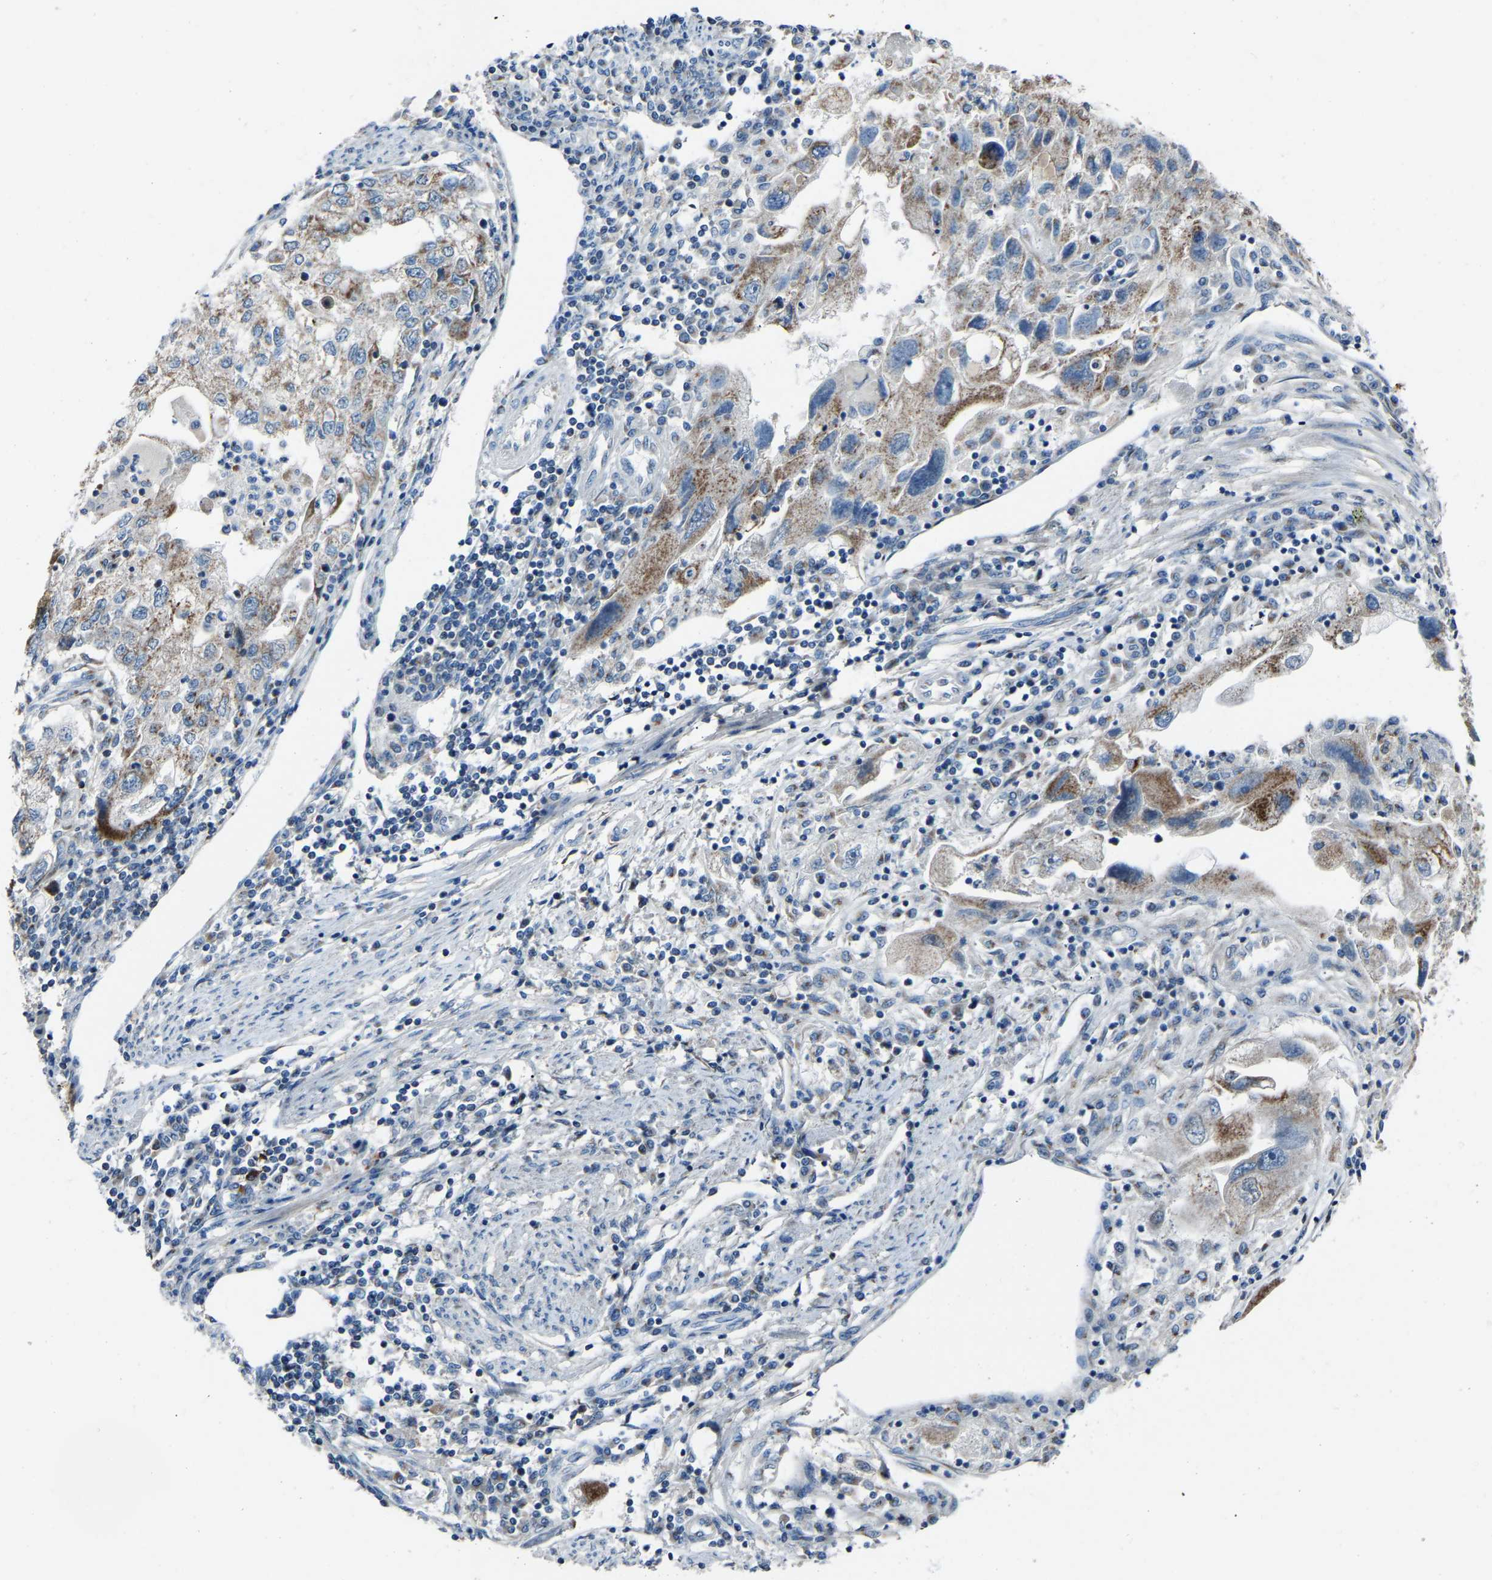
{"staining": {"intensity": "moderate", "quantity": ">75%", "location": "cytoplasmic/membranous"}, "tissue": "endometrial cancer", "cell_type": "Tumor cells", "image_type": "cancer", "snomed": [{"axis": "morphology", "description": "Adenocarcinoma, NOS"}, {"axis": "topography", "description": "Endometrium"}], "caption": "The image shows immunohistochemical staining of endometrial adenocarcinoma. There is moderate cytoplasmic/membranous positivity is present in approximately >75% of tumor cells. (IHC, brightfield microscopy, high magnification).", "gene": "CANT1", "patient": {"sex": "female", "age": 49}}